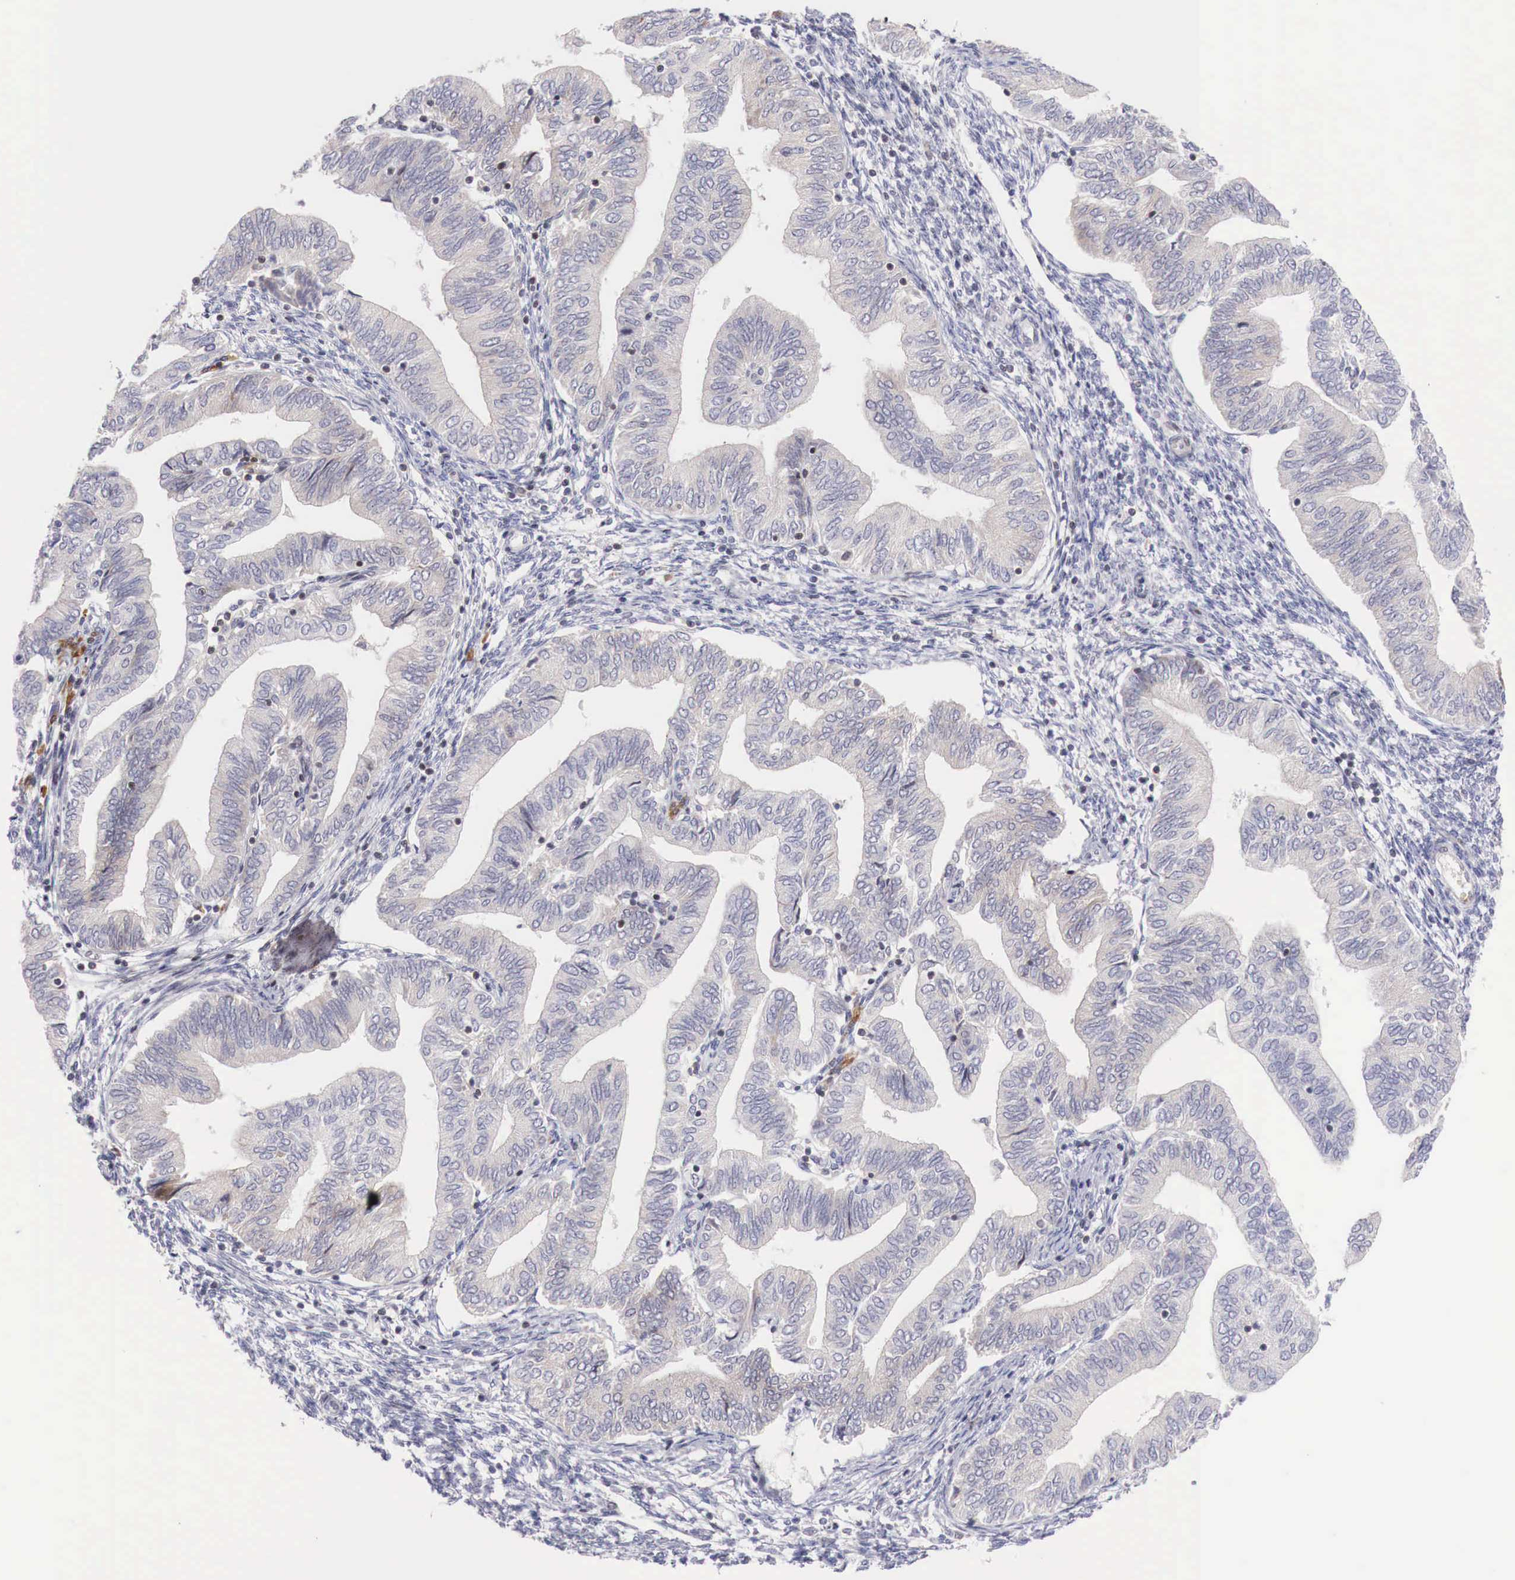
{"staining": {"intensity": "negative", "quantity": "none", "location": "none"}, "tissue": "endometrial cancer", "cell_type": "Tumor cells", "image_type": "cancer", "snomed": [{"axis": "morphology", "description": "Adenocarcinoma, NOS"}, {"axis": "topography", "description": "Endometrium"}], "caption": "DAB immunohistochemical staining of human endometrial cancer (adenocarcinoma) exhibits no significant staining in tumor cells. Nuclei are stained in blue.", "gene": "CLCN5", "patient": {"sex": "female", "age": 51}}